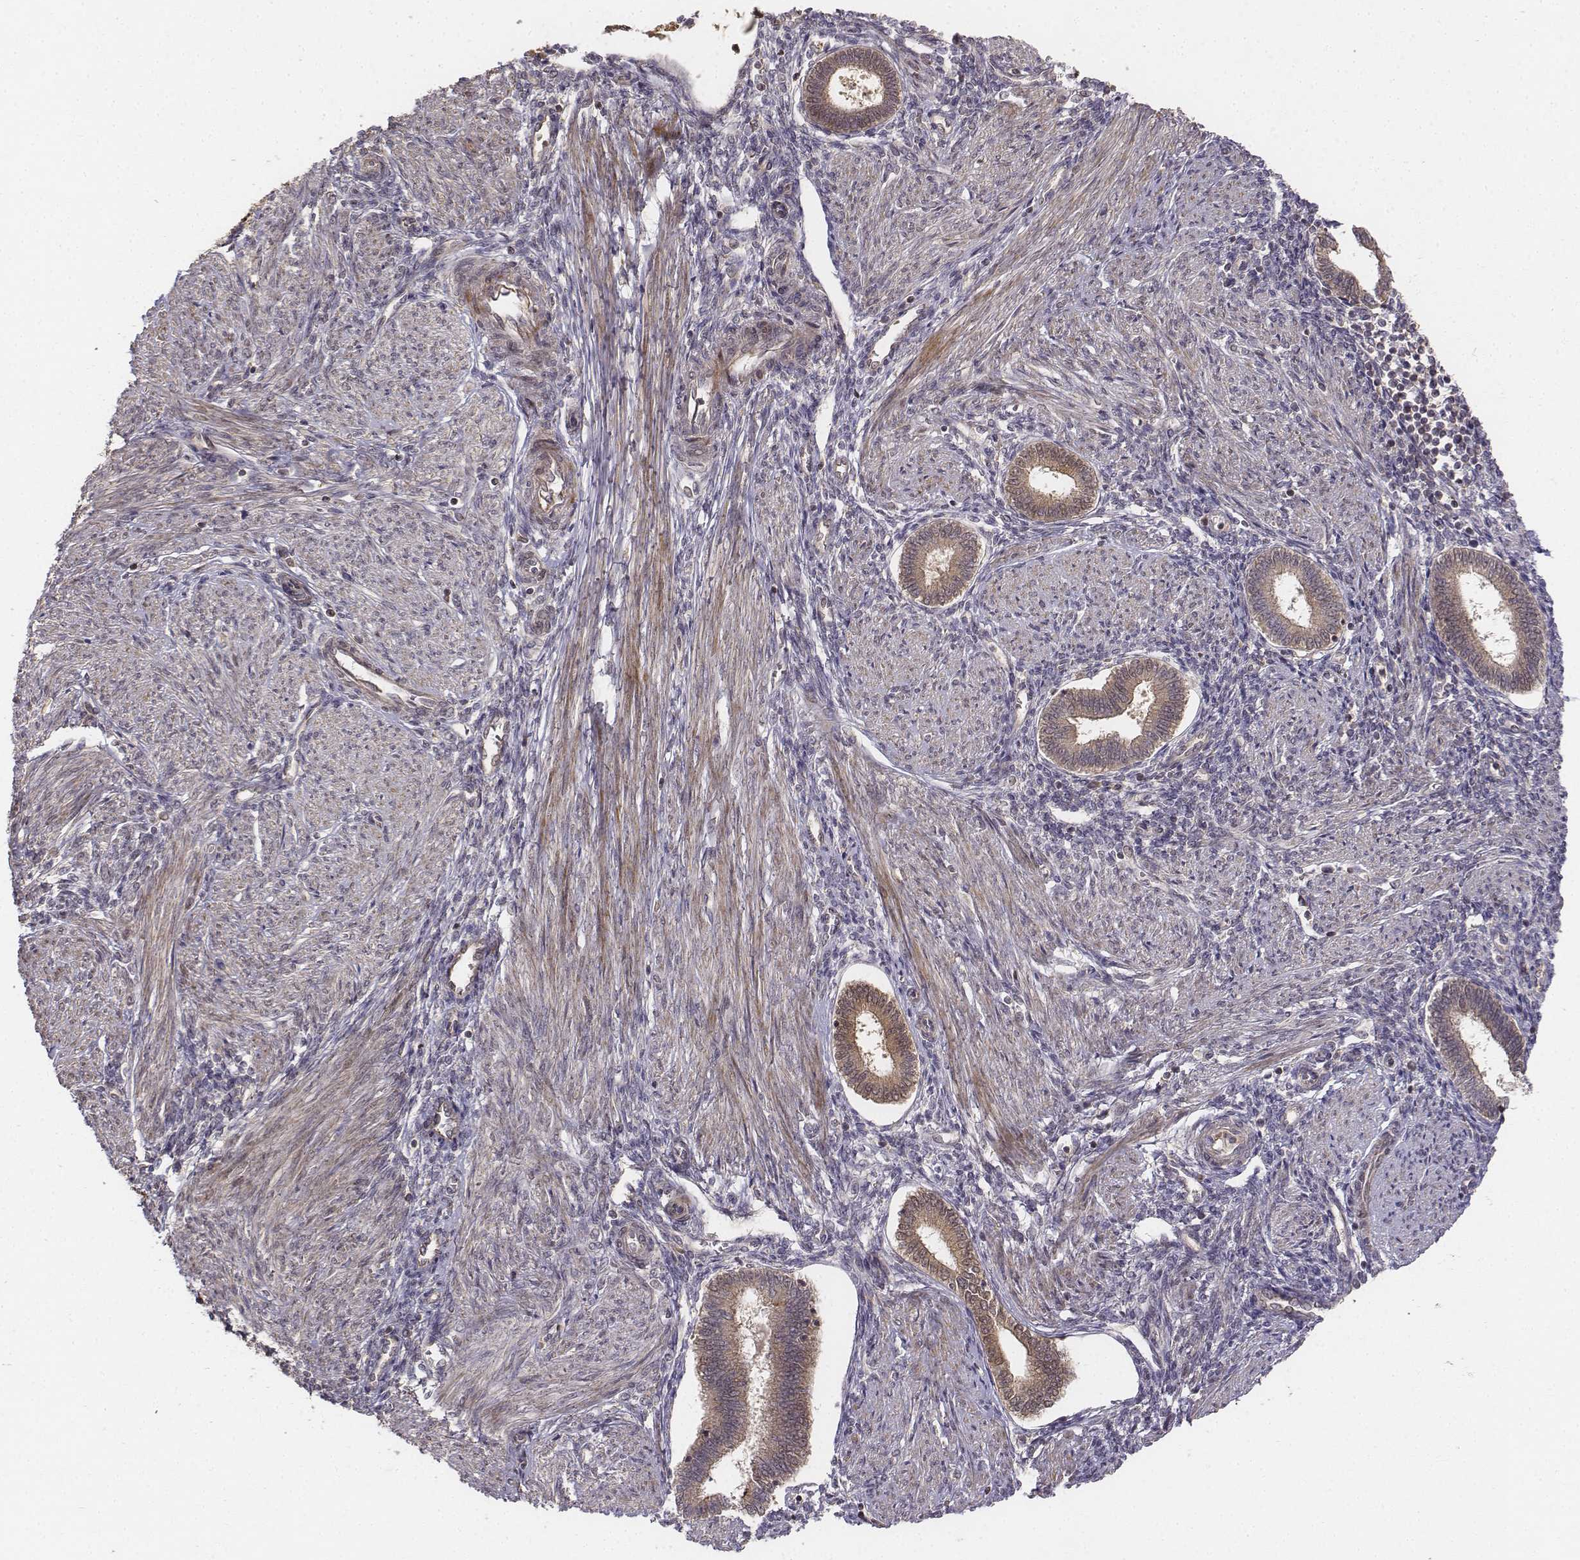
{"staining": {"intensity": "weak", "quantity": "<25%", "location": "cytoplasmic/membranous"}, "tissue": "endometrium", "cell_type": "Cells in endometrial stroma", "image_type": "normal", "snomed": [{"axis": "morphology", "description": "Normal tissue, NOS"}, {"axis": "topography", "description": "Endometrium"}], "caption": "Immunohistochemistry (IHC) micrograph of benign endometrium stained for a protein (brown), which displays no expression in cells in endometrial stroma.", "gene": "FBXO21", "patient": {"sex": "female", "age": 42}}